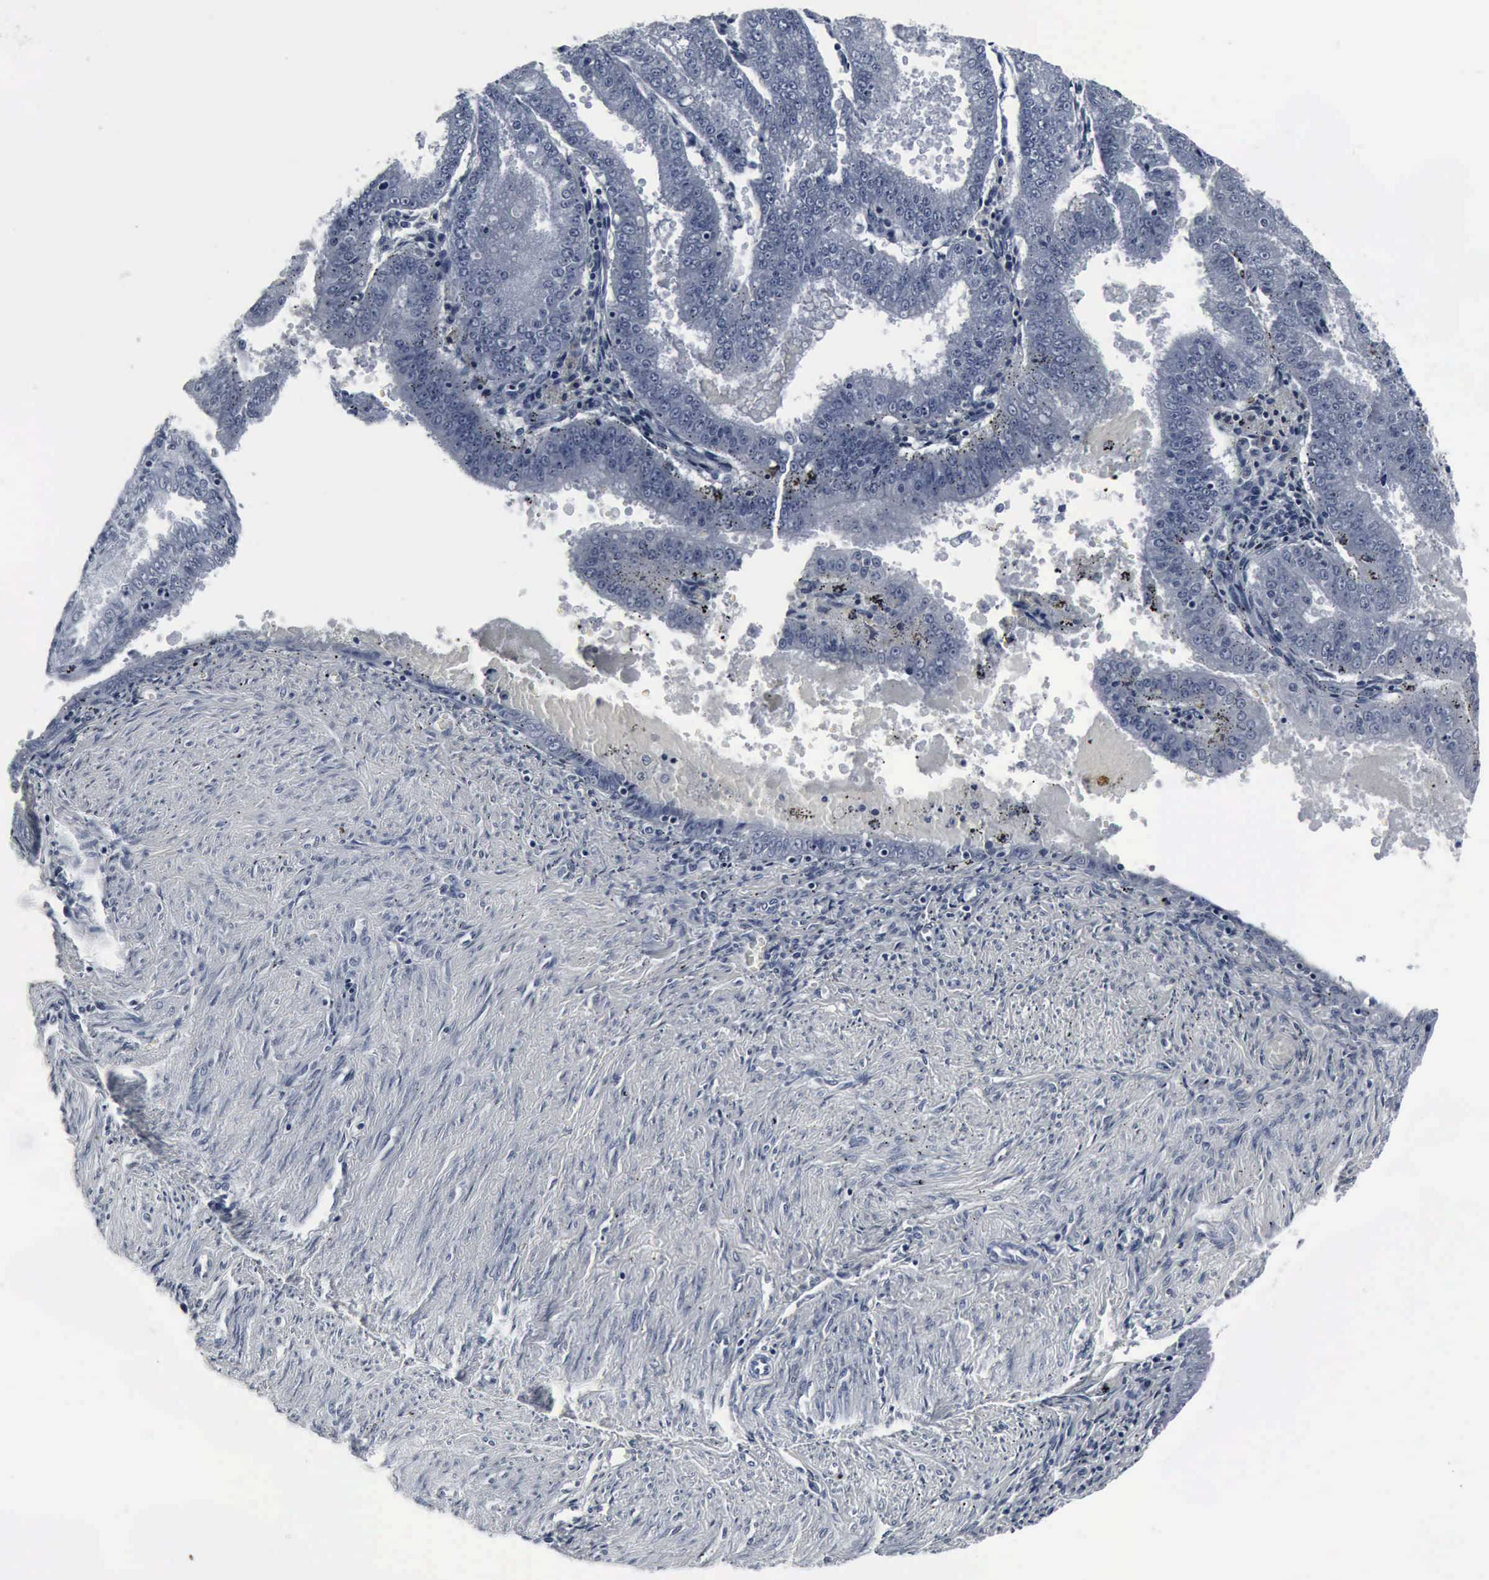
{"staining": {"intensity": "negative", "quantity": "none", "location": "none"}, "tissue": "endometrial cancer", "cell_type": "Tumor cells", "image_type": "cancer", "snomed": [{"axis": "morphology", "description": "Adenocarcinoma, NOS"}, {"axis": "topography", "description": "Endometrium"}], "caption": "A photomicrograph of human endometrial cancer is negative for staining in tumor cells.", "gene": "SNAP25", "patient": {"sex": "female", "age": 66}}